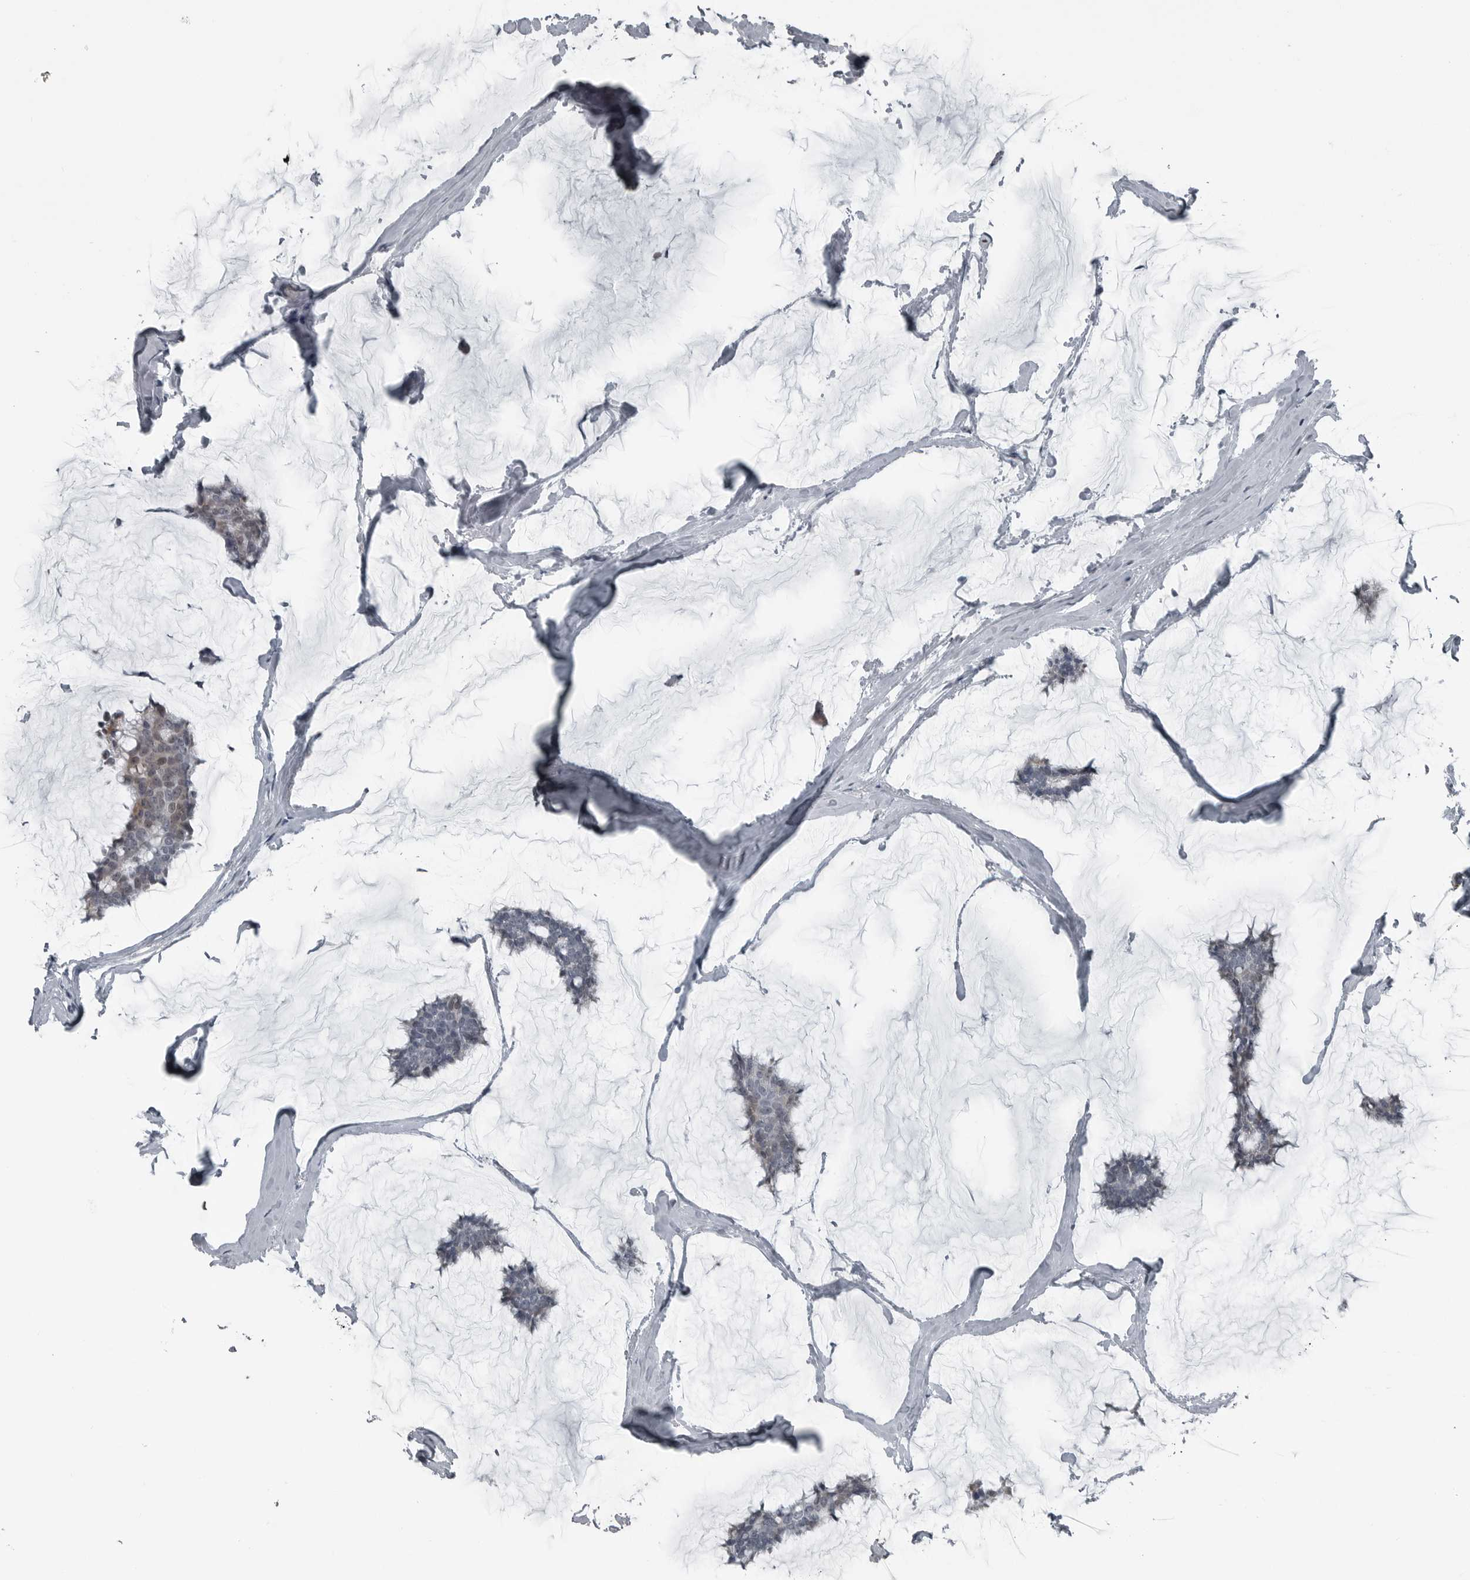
{"staining": {"intensity": "weak", "quantity": "<25%", "location": "cytoplasmic/membranous"}, "tissue": "breast cancer", "cell_type": "Tumor cells", "image_type": "cancer", "snomed": [{"axis": "morphology", "description": "Duct carcinoma"}, {"axis": "topography", "description": "Breast"}], "caption": "Tumor cells are negative for brown protein staining in breast cancer (invasive ductal carcinoma).", "gene": "DNAAF11", "patient": {"sex": "female", "age": 93}}